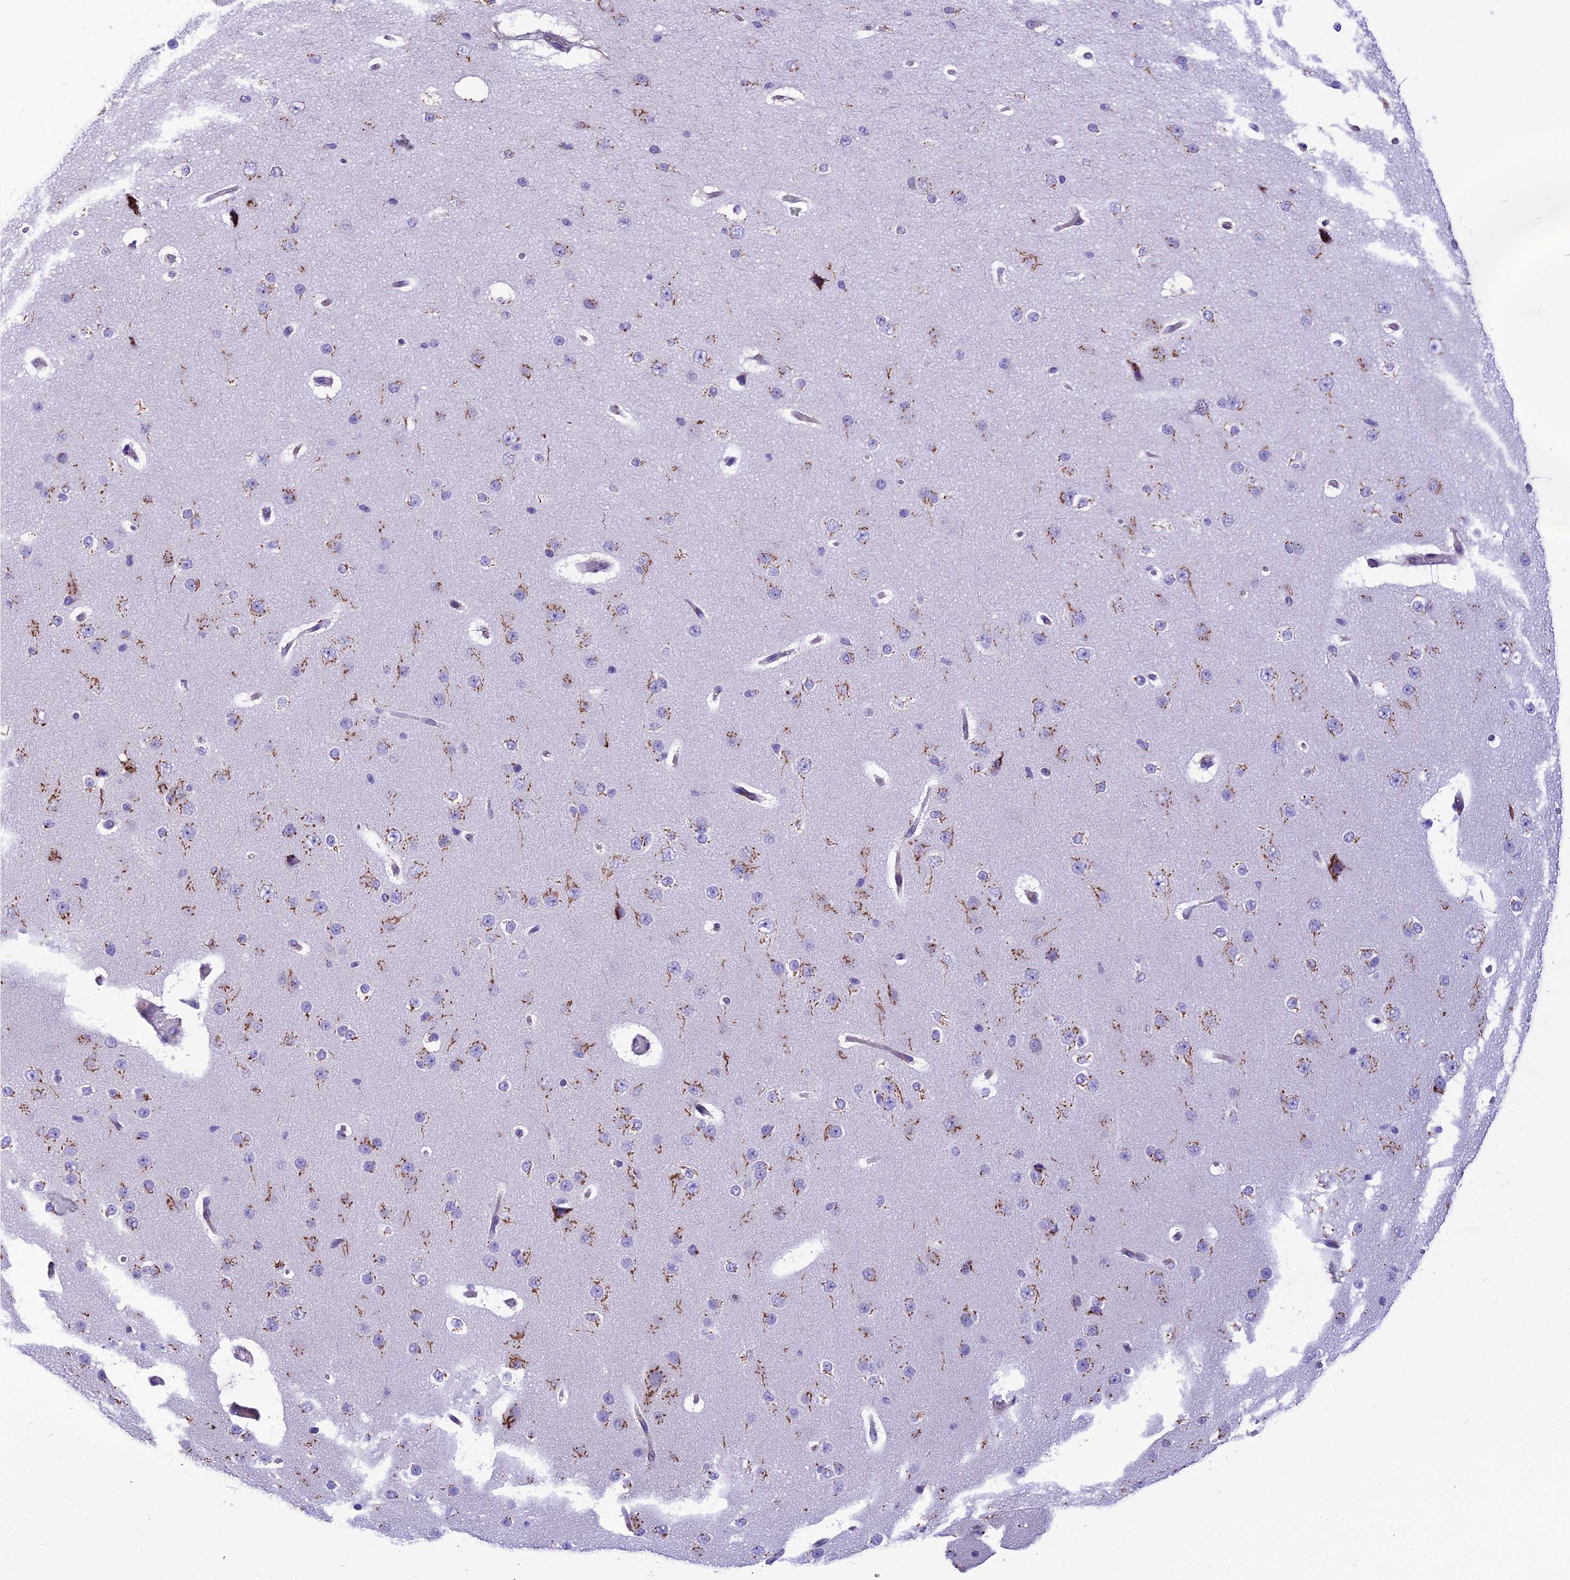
{"staining": {"intensity": "negative", "quantity": "none", "location": "none"}, "tissue": "cerebral cortex", "cell_type": "Endothelial cells", "image_type": "normal", "snomed": [{"axis": "morphology", "description": "Normal tissue, NOS"}, {"axis": "morphology", "description": "Developmental malformation"}, {"axis": "topography", "description": "Cerebral cortex"}], "caption": "DAB immunohistochemical staining of unremarkable human cerebral cortex shows no significant expression in endothelial cells. (DAB (3,3'-diaminobenzidine) immunohistochemistry, high magnification).", "gene": "GOLM2", "patient": {"sex": "female", "age": 30}}